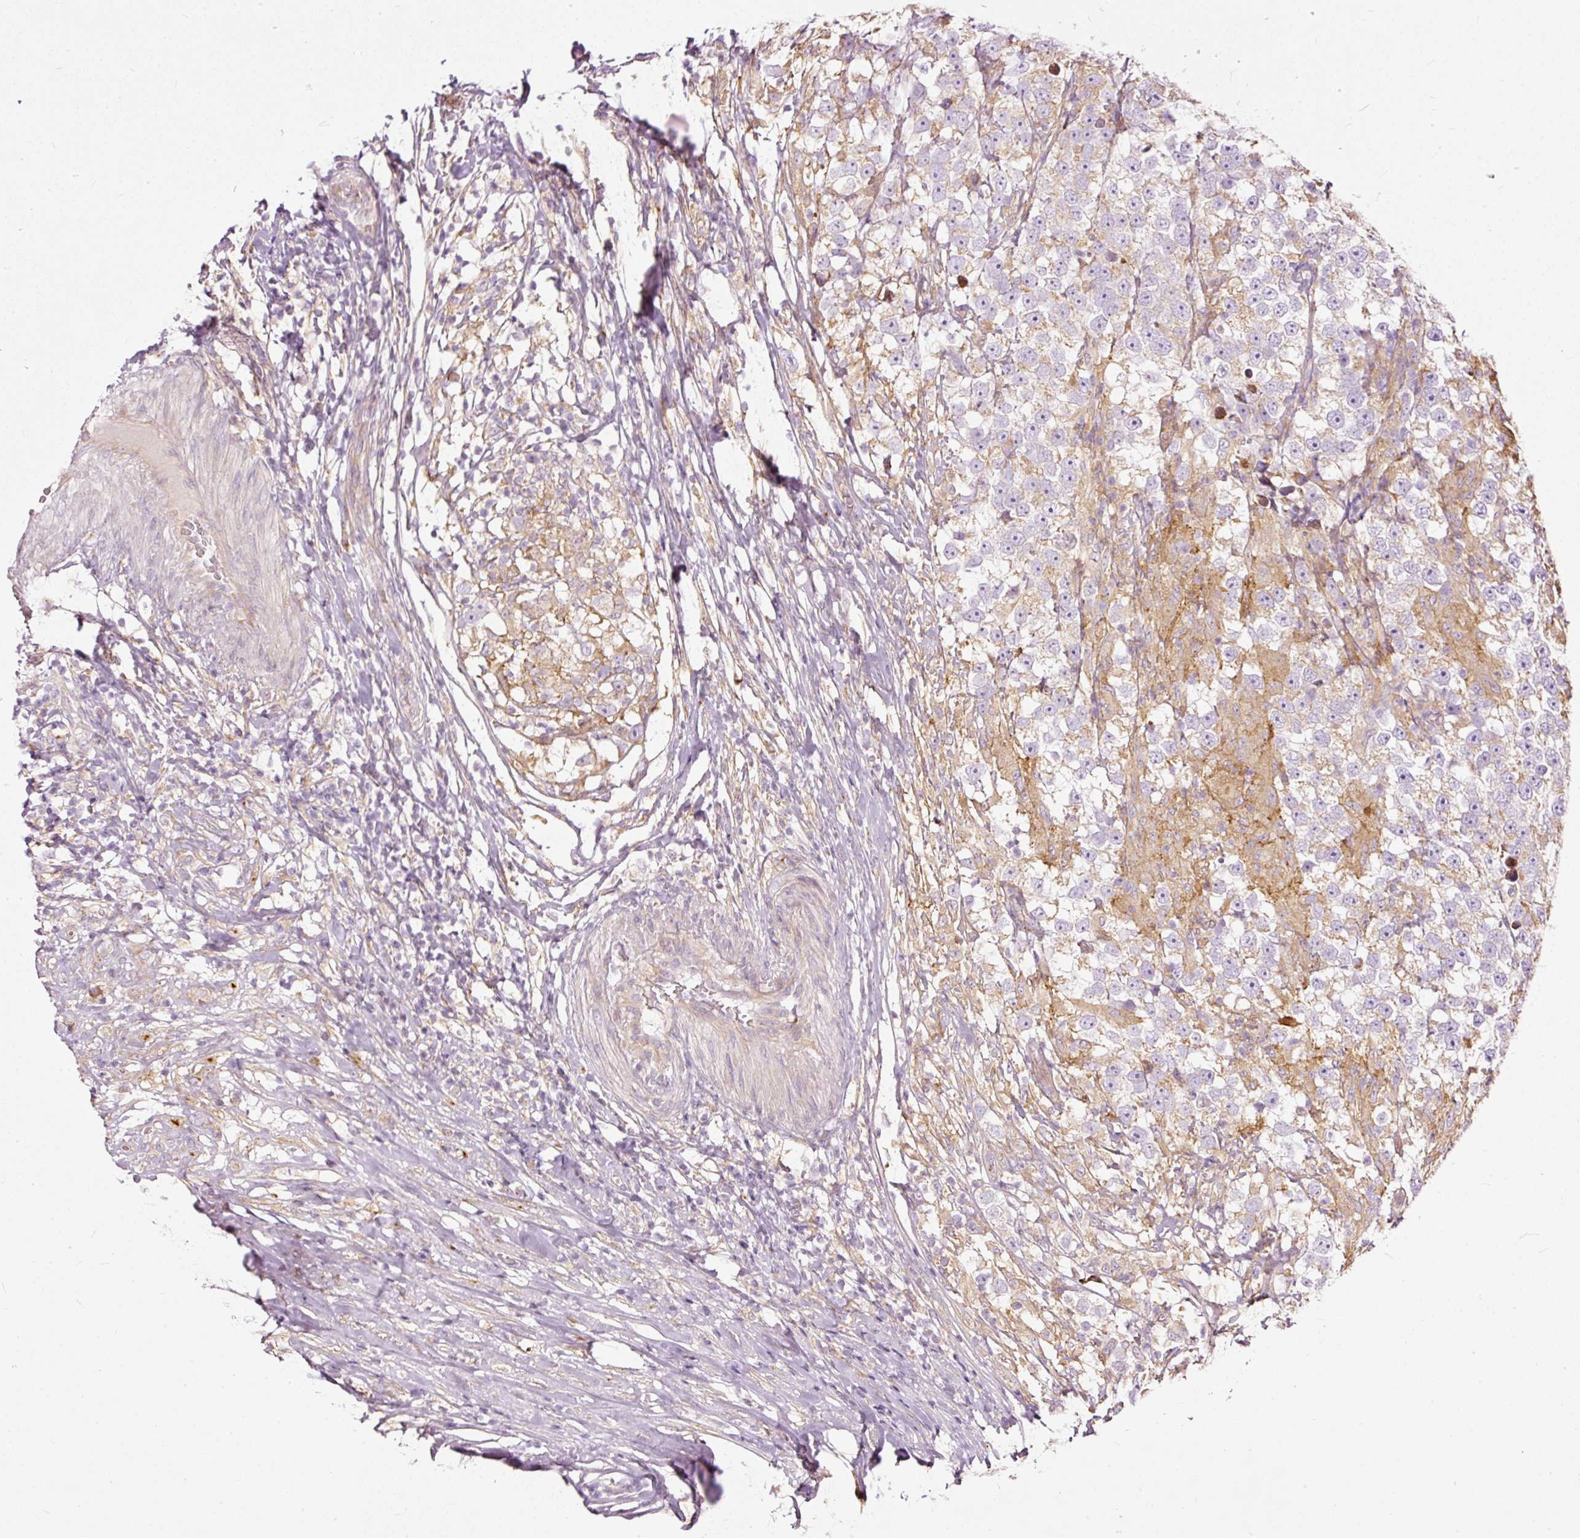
{"staining": {"intensity": "moderate", "quantity": "<25%", "location": "cytoplasmic/membranous"}, "tissue": "testis cancer", "cell_type": "Tumor cells", "image_type": "cancer", "snomed": [{"axis": "morphology", "description": "Seminoma, NOS"}, {"axis": "topography", "description": "Testis"}], "caption": "Testis cancer (seminoma) tissue exhibits moderate cytoplasmic/membranous staining in about <25% of tumor cells", "gene": "PAQR9", "patient": {"sex": "male", "age": 46}}